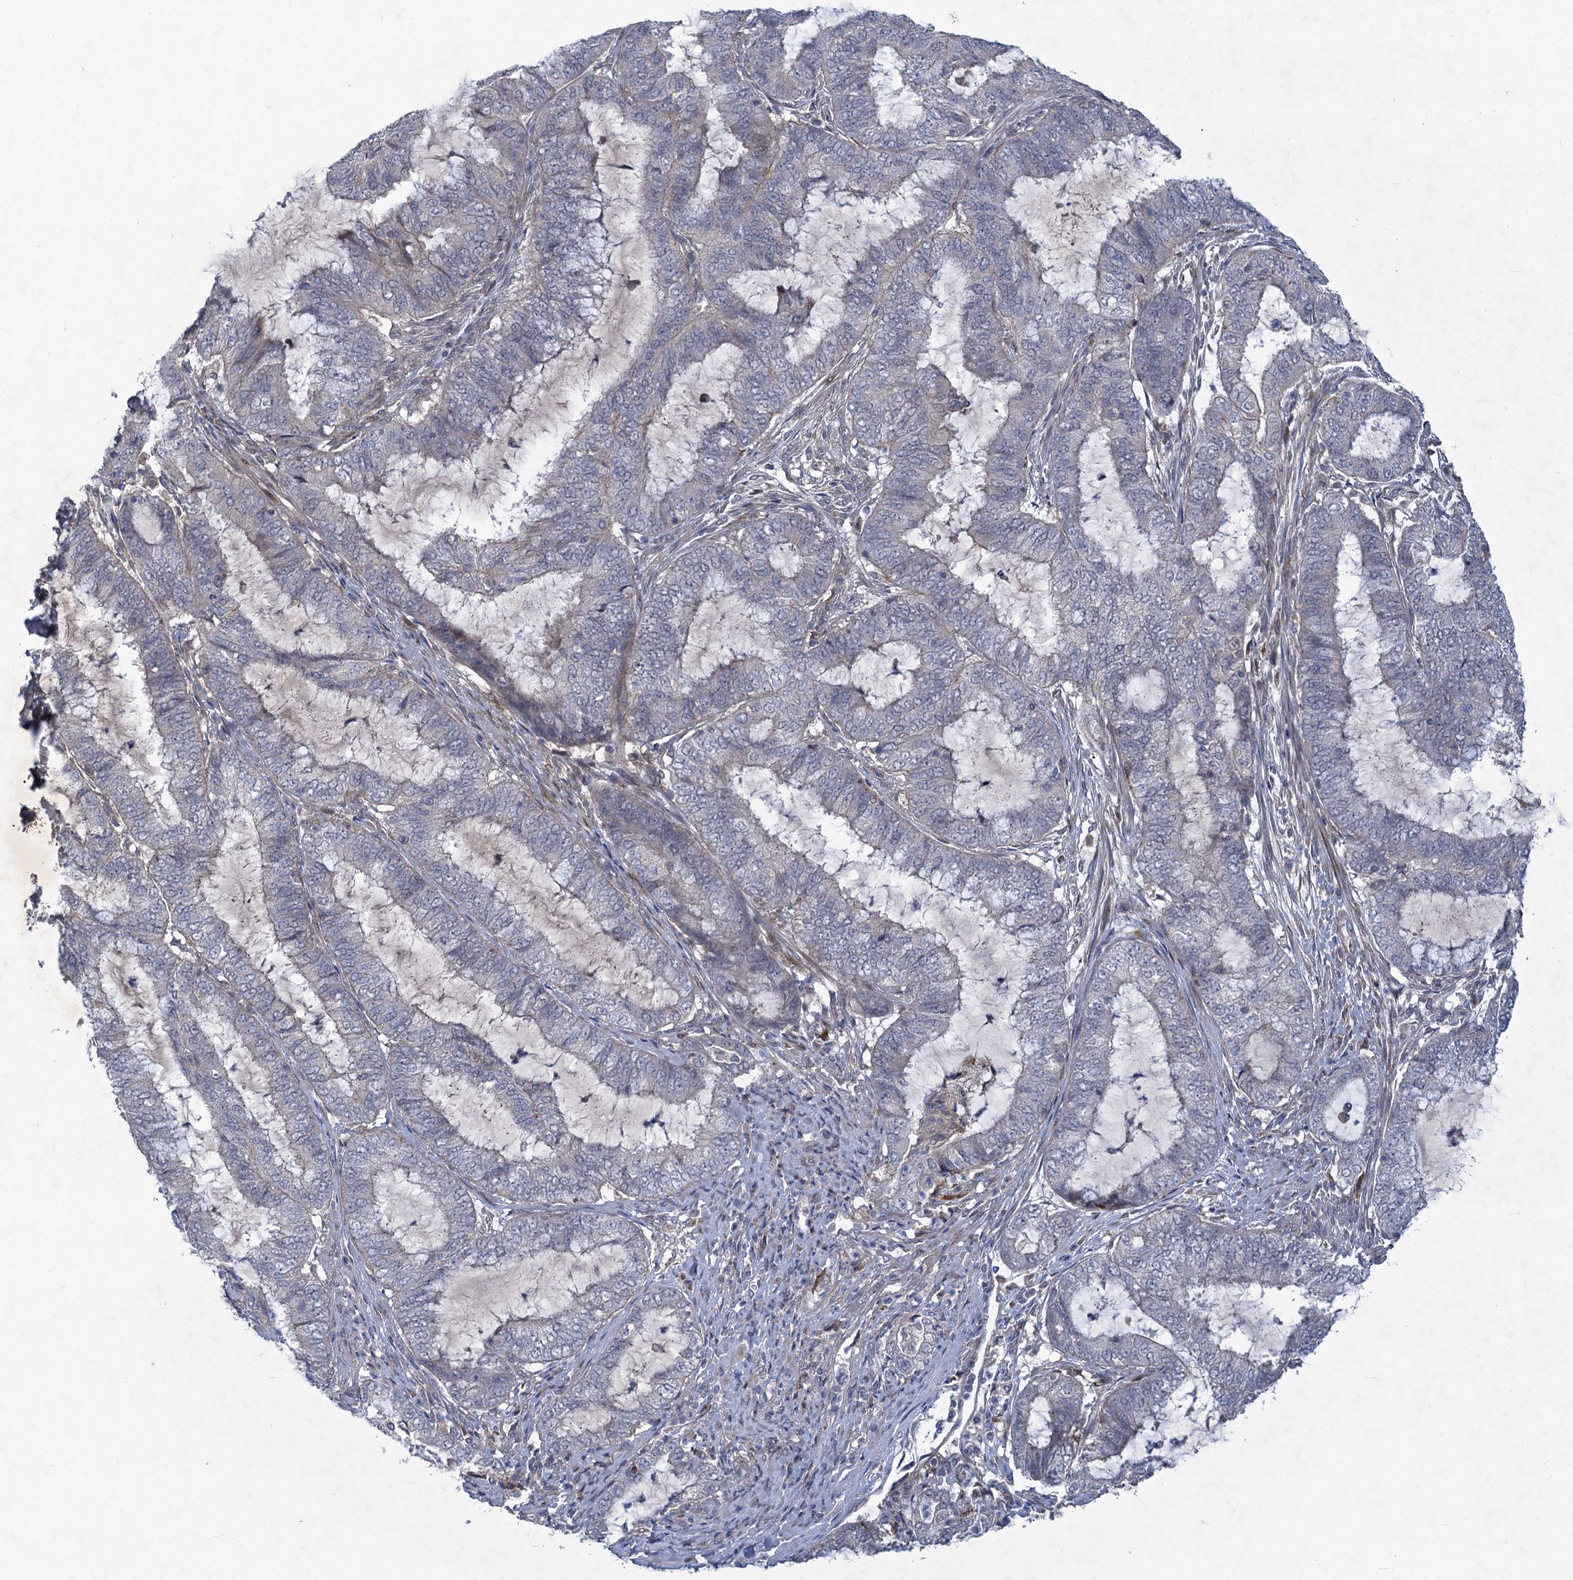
{"staining": {"intensity": "negative", "quantity": "none", "location": "none"}, "tissue": "endometrial cancer", "cell_type": "Tumor cells", "image_type": "cancer", "snomed": [{"axis": "morphology", "description": "Adenocarcinoma, NOS"}, {"axis": "topography", "description": "Endometrium"}], "caption": "Histopathology image shows no protein staining in tumor cells of endometrial cancer tissue.", "gene": "NUDT22", "patient": {"sex": "female", "age": 51}}